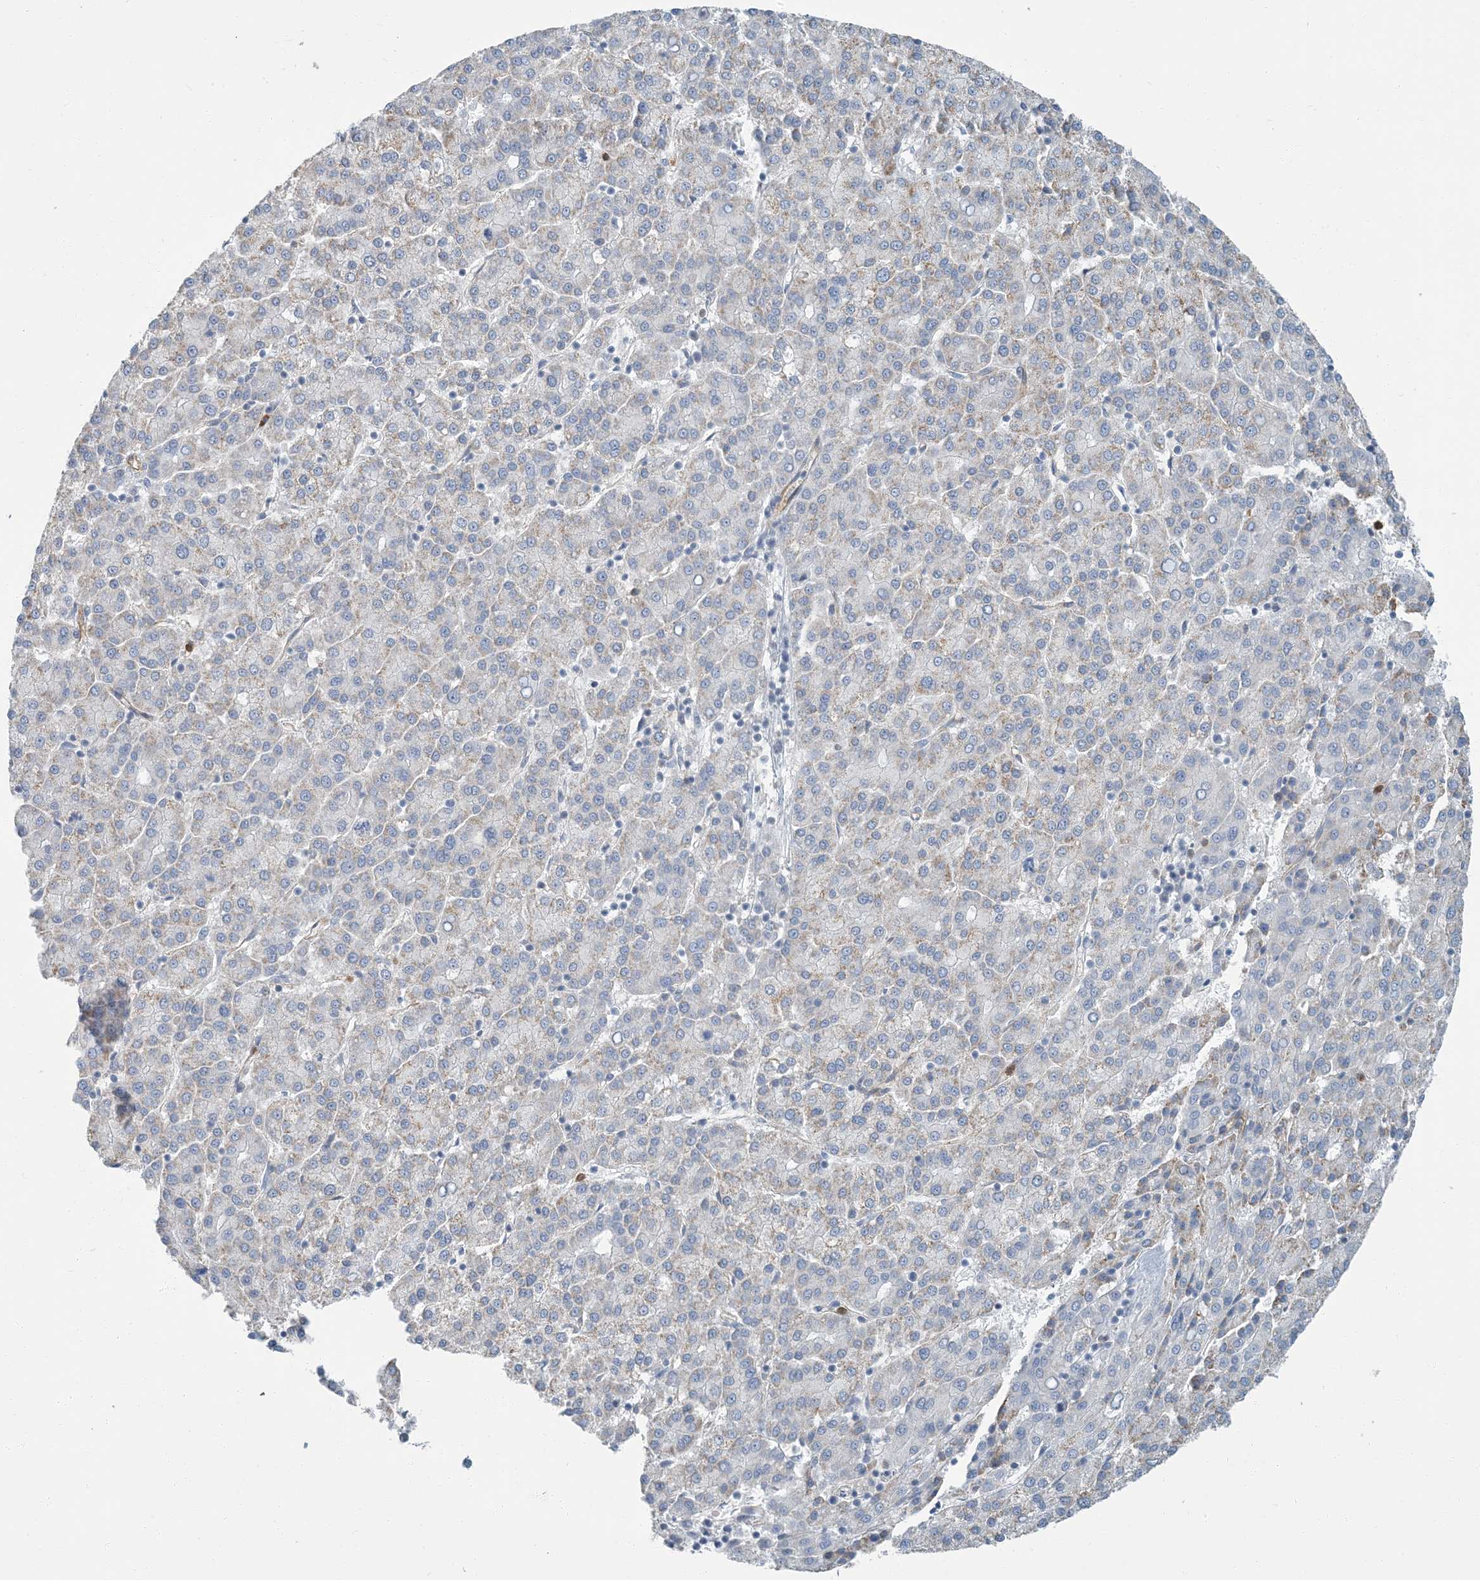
{"staining": {"intensity": "negative", "quantity": "none", "location": "none"}, "tissue": "liver cancer", "cell_type": "Tumor cells", "image_type": "cancer", "snomed": [{"axis": "morphology", "description": "Carcinoma, Hepatocellular, NOS"}, {"axis": "topography", "description": "Liver"}], "caption": "An immunohistochemistry (IHC) histopathology image of liver cancer (hepatocellular carcinoma) is shown. There is no staining in tumor cells of liver cancer (hepatocellular carcinoma).", "gene": "EPHA4", "patient": {"sex": "female", "age": 58}}